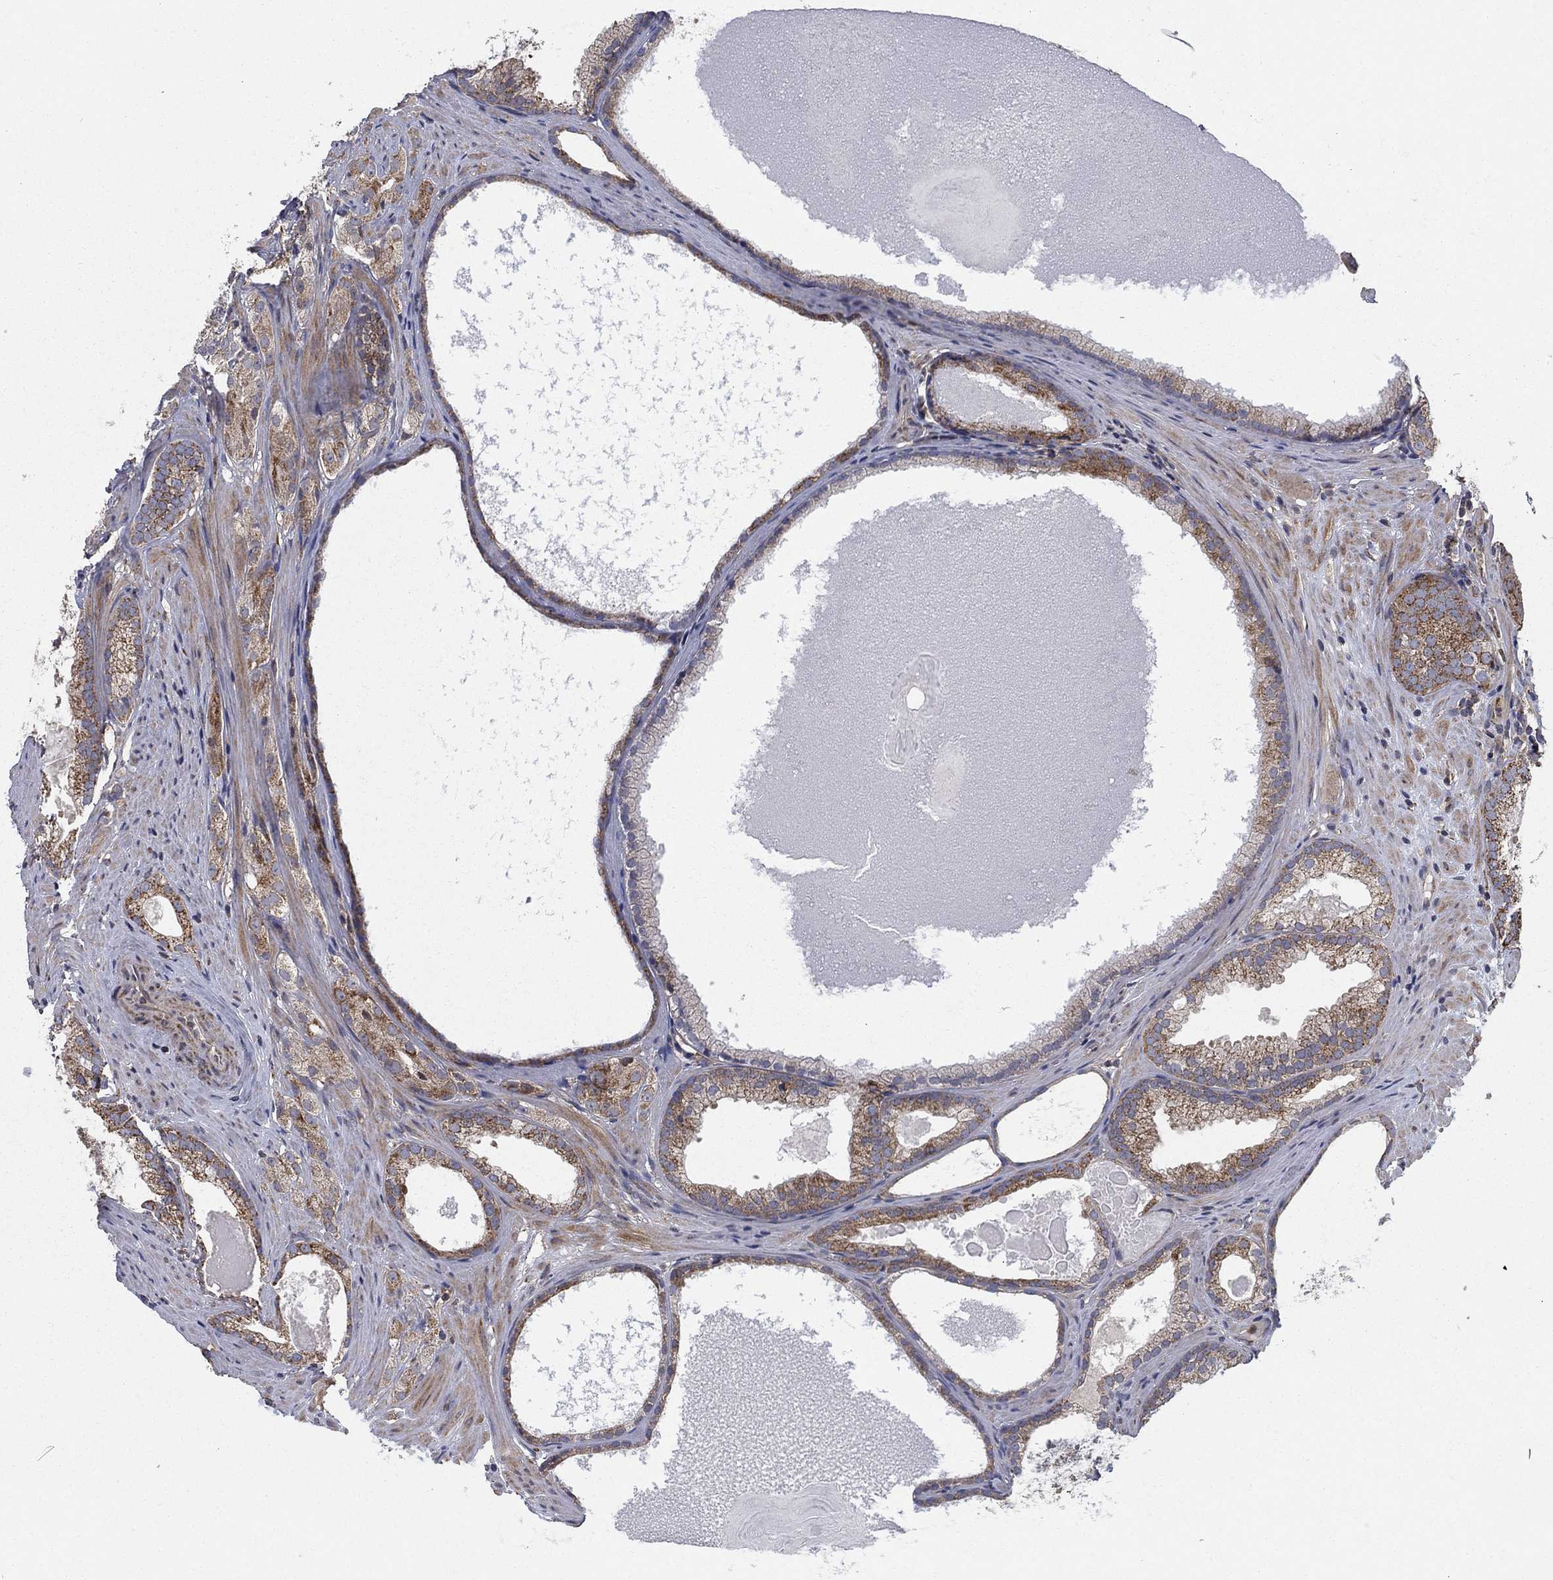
{"staining": {"intensity": "moderate", "quantity": ">75%", "location": "cytoplasmic/membranous"}, "tissue": "prostate cancer", "cell_type": "Tumor cells", "image_type": "cancer", "snomed": [{"axis": "morphology", "description": "Adenocarcinoma, High grade"}, {"axis": "topography", "description": "Prostate and seminal vesicle, NOS"}], "caption": "An image of high-grade adenocarcinoma (prostate) stained for a protein shows moderate cytoplasmic/membranous brown staining in tumor cells.", "gene": "NME7", "patient": {"sex": "male", "age": 62}}